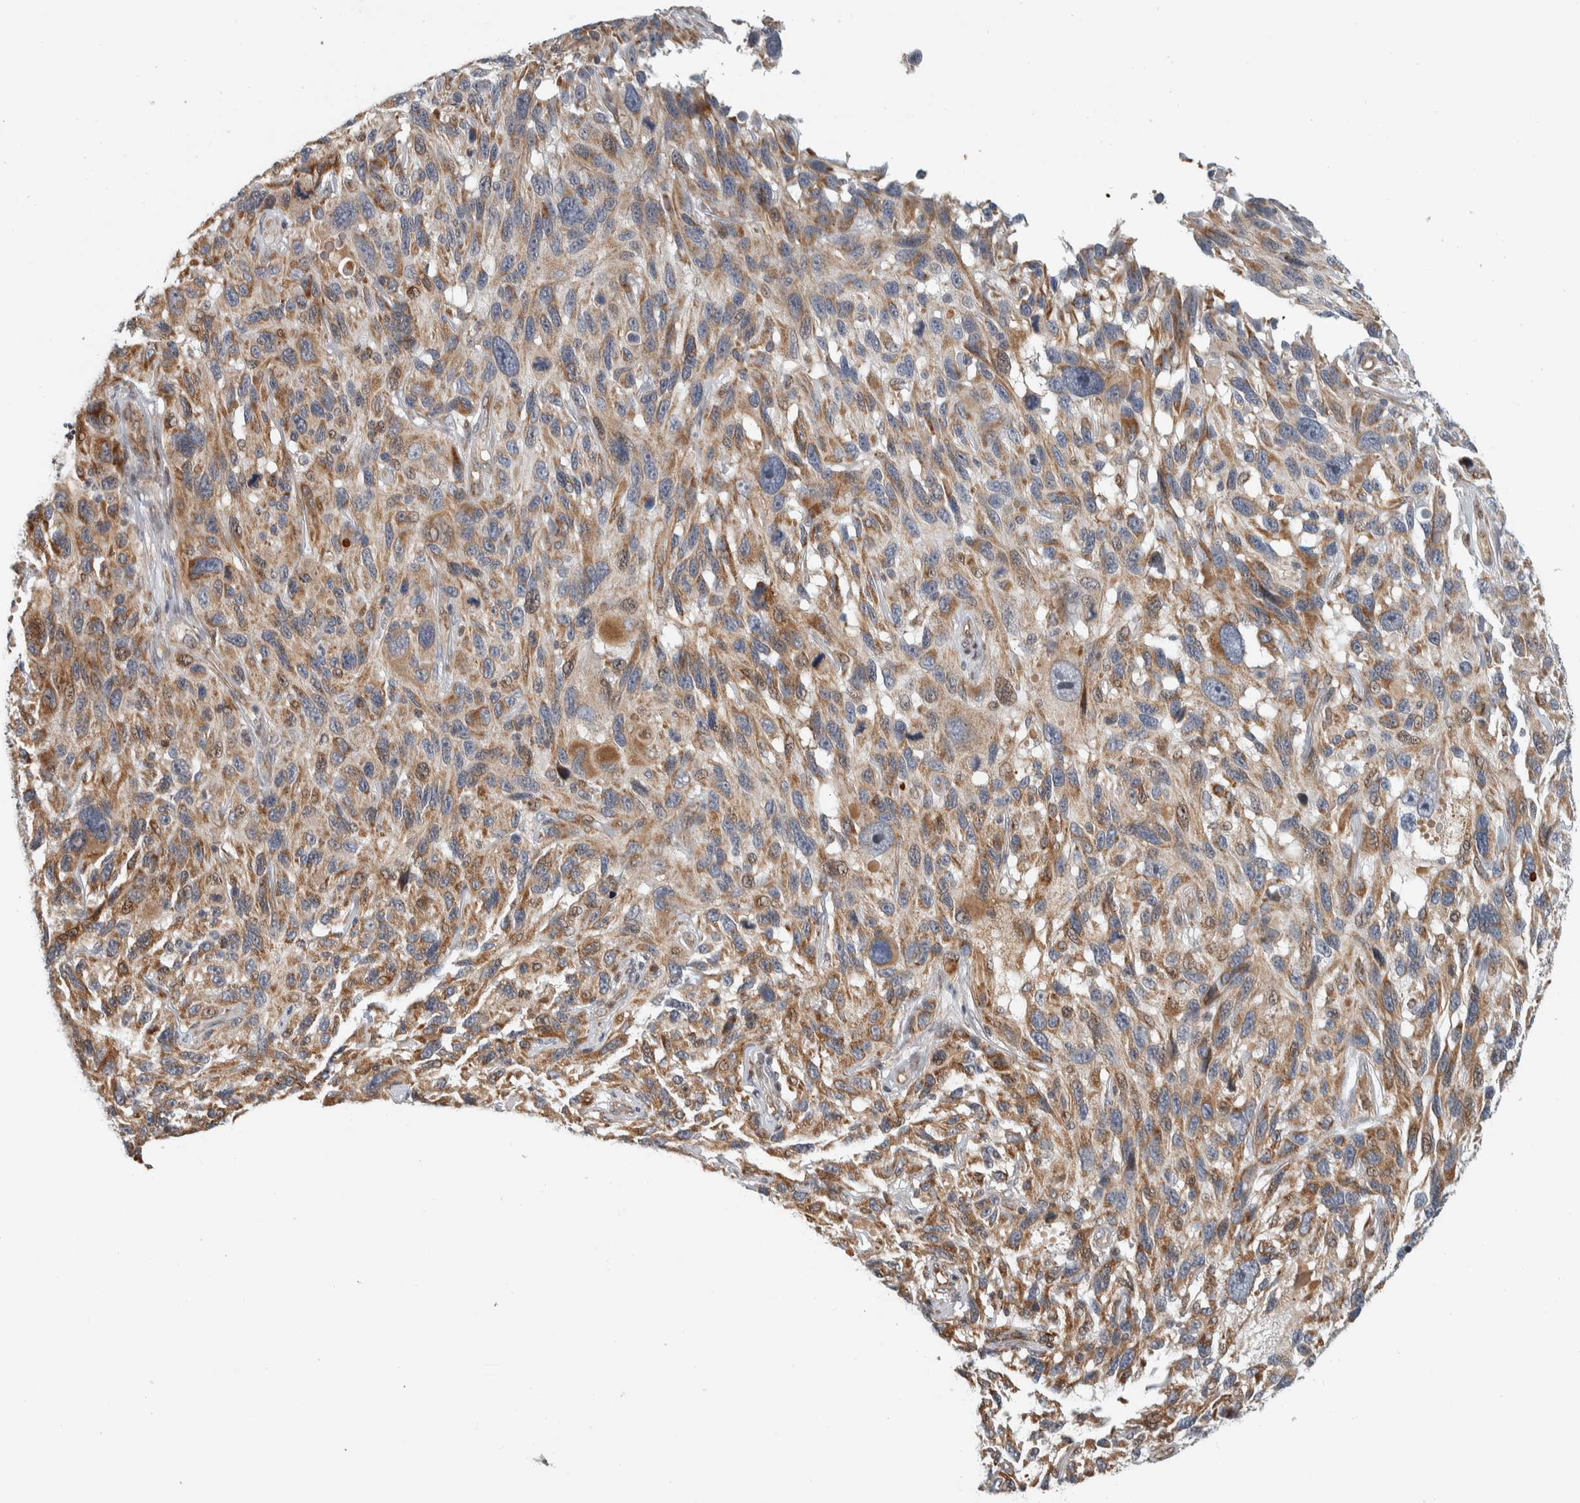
{"staining": {"intensity": "moderate", "quantity": ">75%", "location": "cytoplasmic/membranous"}, "tissue": "melanoma", "cell_type": "Tumor cells", "image_type": "cancer", "snomed": [{"axis": "morphology", "description": "Malignant melanoma, NOS"}, {"axis": "topography", "description": "Skin"}], "caption": "A micrograph of human melanoma stained for a protein displays moderate cytoplasmic/membranous brown staining in tumor cells.", "gene": "AFP", "patient": {"sex": "male", "age": 53}}